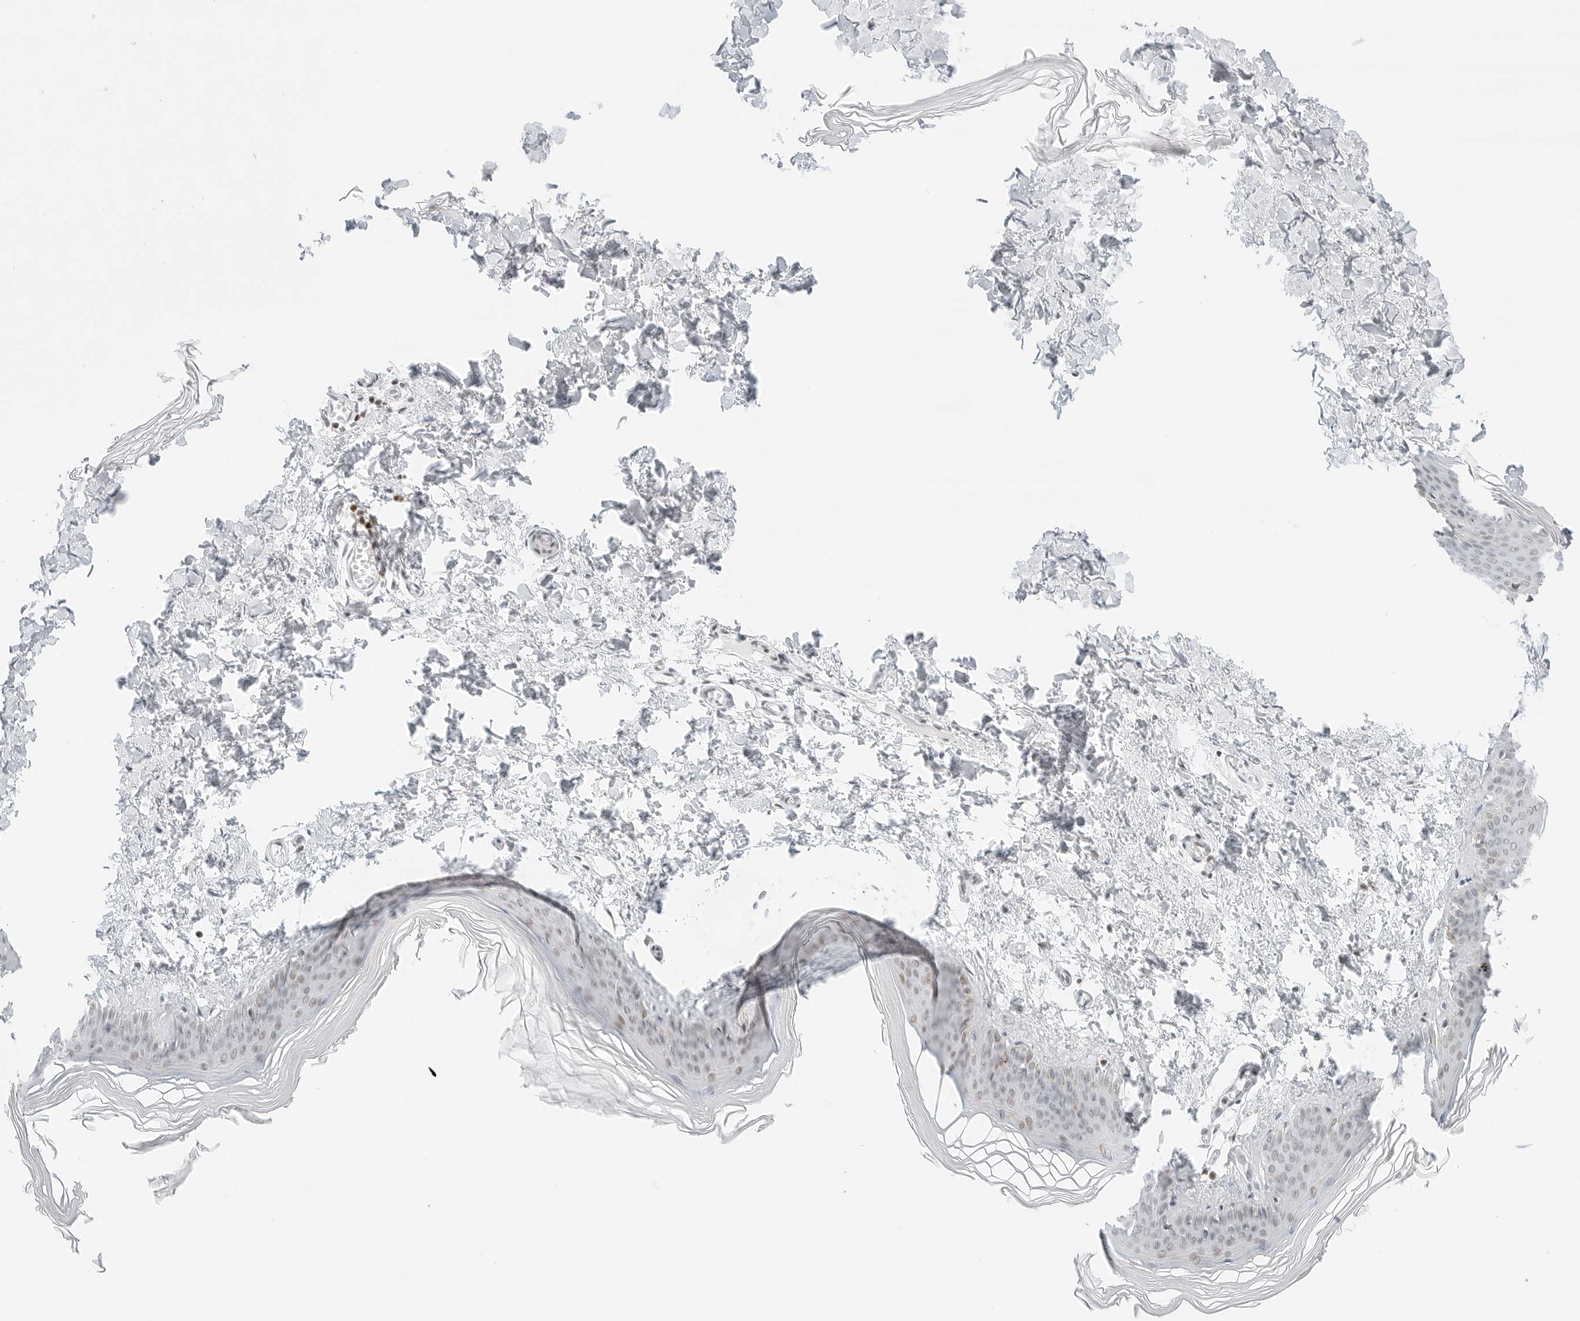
{"staining": {"intensity": "moderate", "quantity": "<25%", "location": "nuclear"}, "tissue": "skin", "cell_type": "Fibroblasts", "image_type": "normal", "snomed": [{"axis": "morphology", "description": "Normal tissue, NOS"}, {"axis": "topography", "description": "Skin"}], "caption": "Approximately <25% of fibroblasts in benign skin show moderate nuclear protein expression as visualized by brown immunohistochemical staining.", "gene": "CRTC2", "patient": {"sex": "female", "age": 27}}